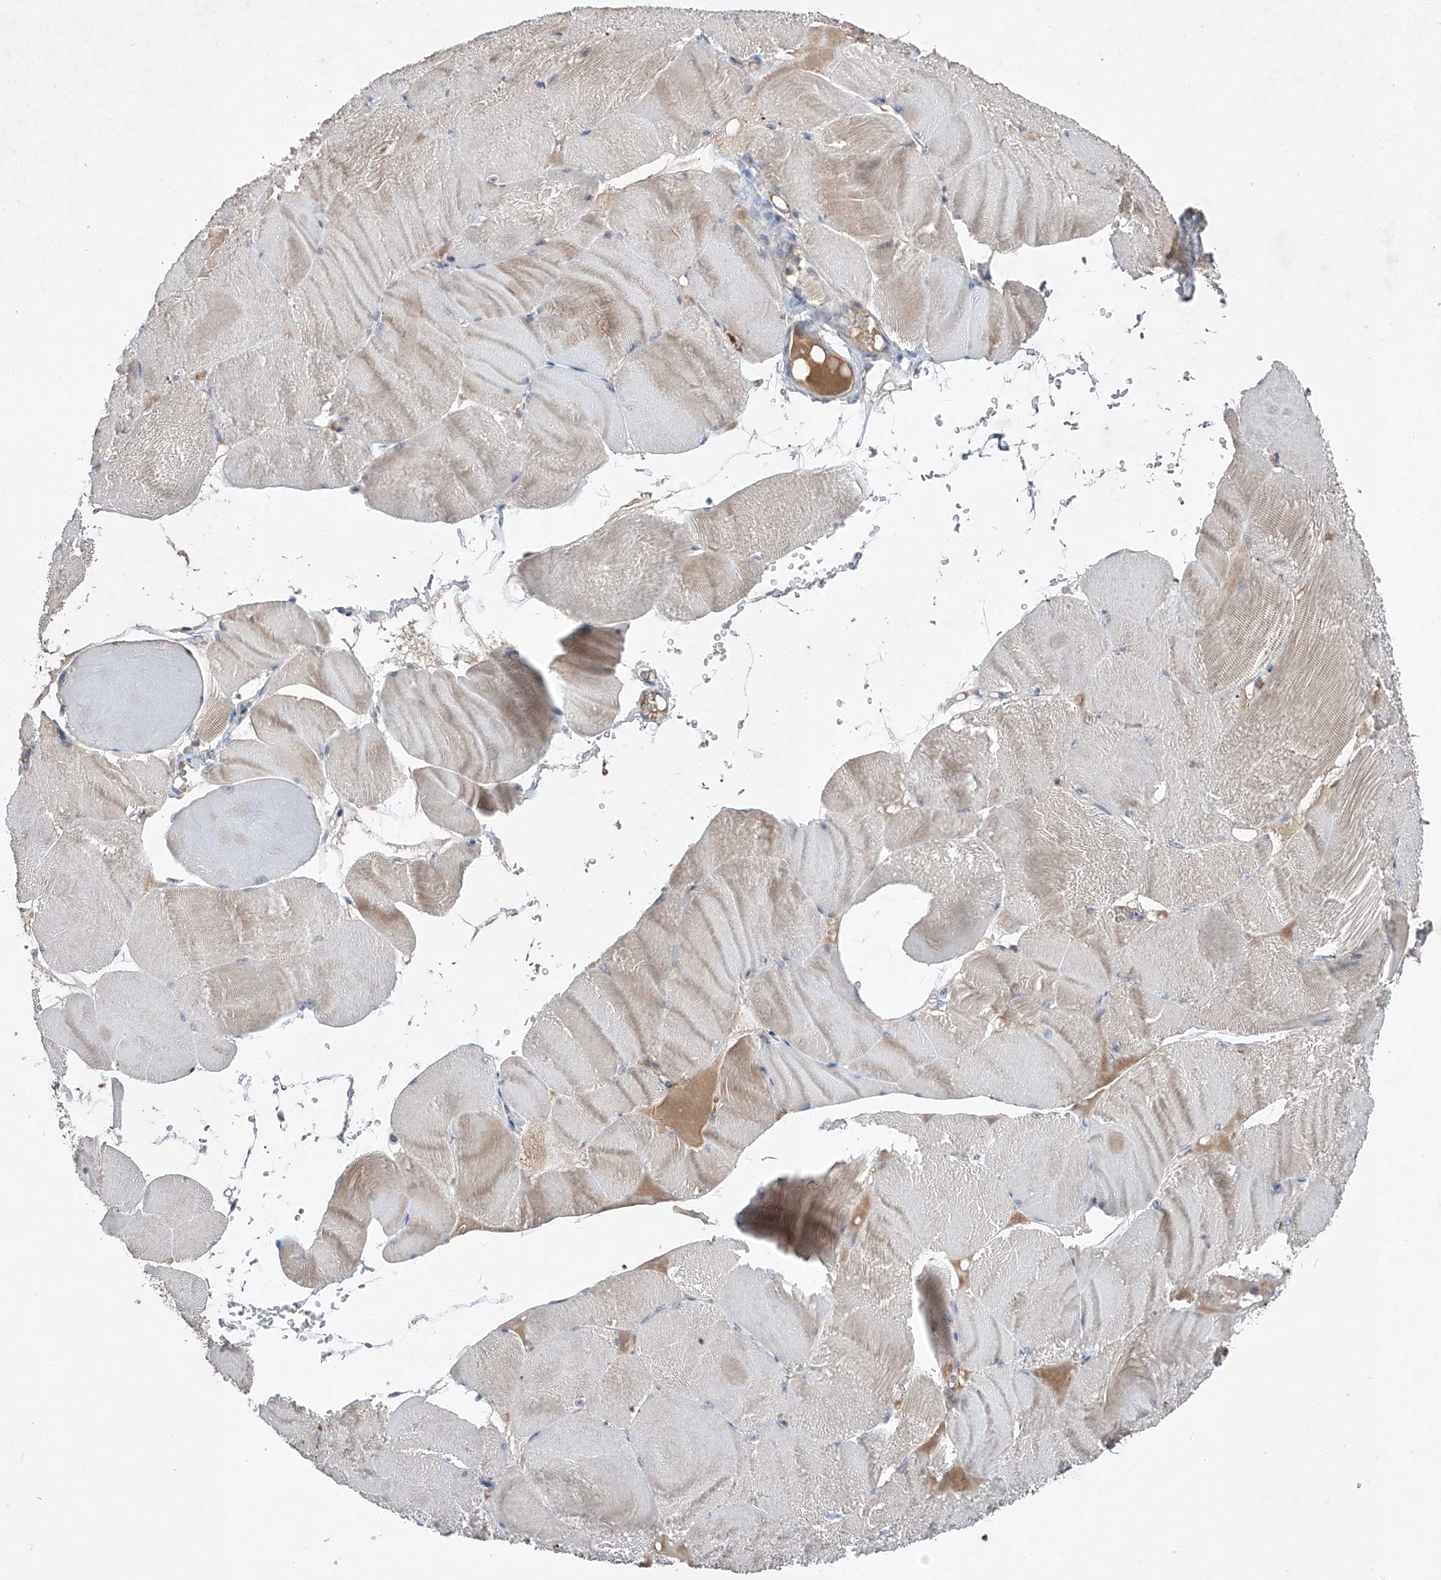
{"staining": {"intensity": "moderate", "quantity": "<25%", "location": "cytoplasmic/membranous"}, "tissue": "skeletal muscle", "cell_type": "Myocytes", "image_type": "normal", "snomed": [{"axis": "morphology", "description": "Normal tissue, NOS"}, {"axis": "morphology", "description": "Basal cell carcinoma"}, {"axis": "topography", "description": "Skeletal muscle"}], "caption": "Moderate cytoplasmic/membranous expression for a protein is seen in about <25% of myocytes of normal skeletal muscle using immunohistochemistry.", "gene": "FAM135A", "patient": {"sex": "female", "age": 64}}